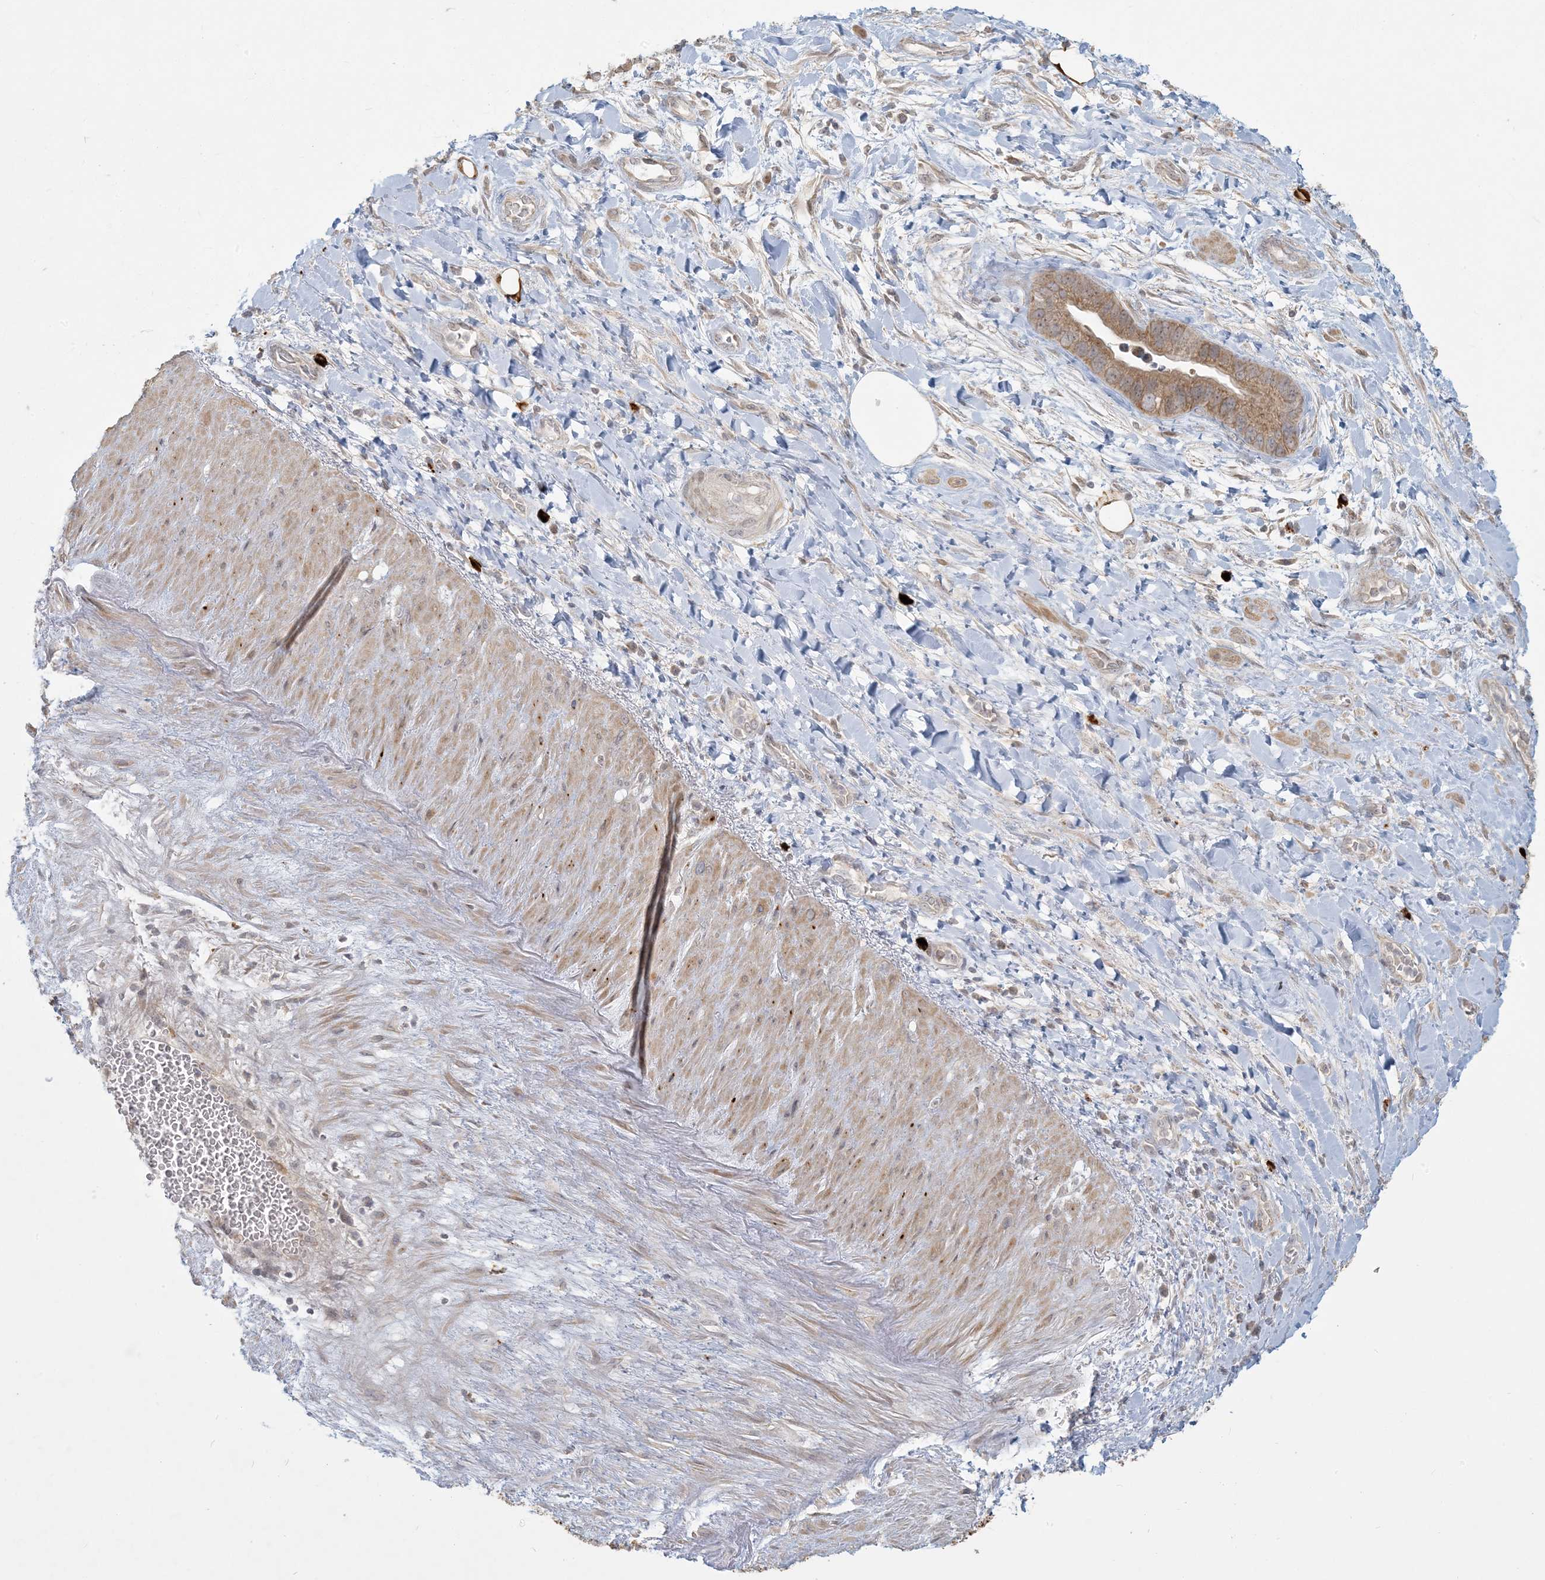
{"staining": {"intensity": "weak", "quantity": ">75%", "location": "cytoplasmic/membranous"}, "tissue": "soft tissue", "cell_type": "Fibroblasts", "image_type": "normal", "snomed": [{"axis": "morphology", "description": "Normal tissue, NOS"}, {"axis": "morphology", "description": "Adenocarcinoma, NOS"}, {"axis": "topography", "description": "Pancreas"}, {"axis": "topography", "description": "Peripheral nerve tissue"}], "caption": "Protein staining exhibits weak cytoplasmic/membranous staining in approximately >75% of fibroblasts in unremarkable soft tissue.", "gene": "MCAT", "patient": {"sex": "male", "age": 59}}